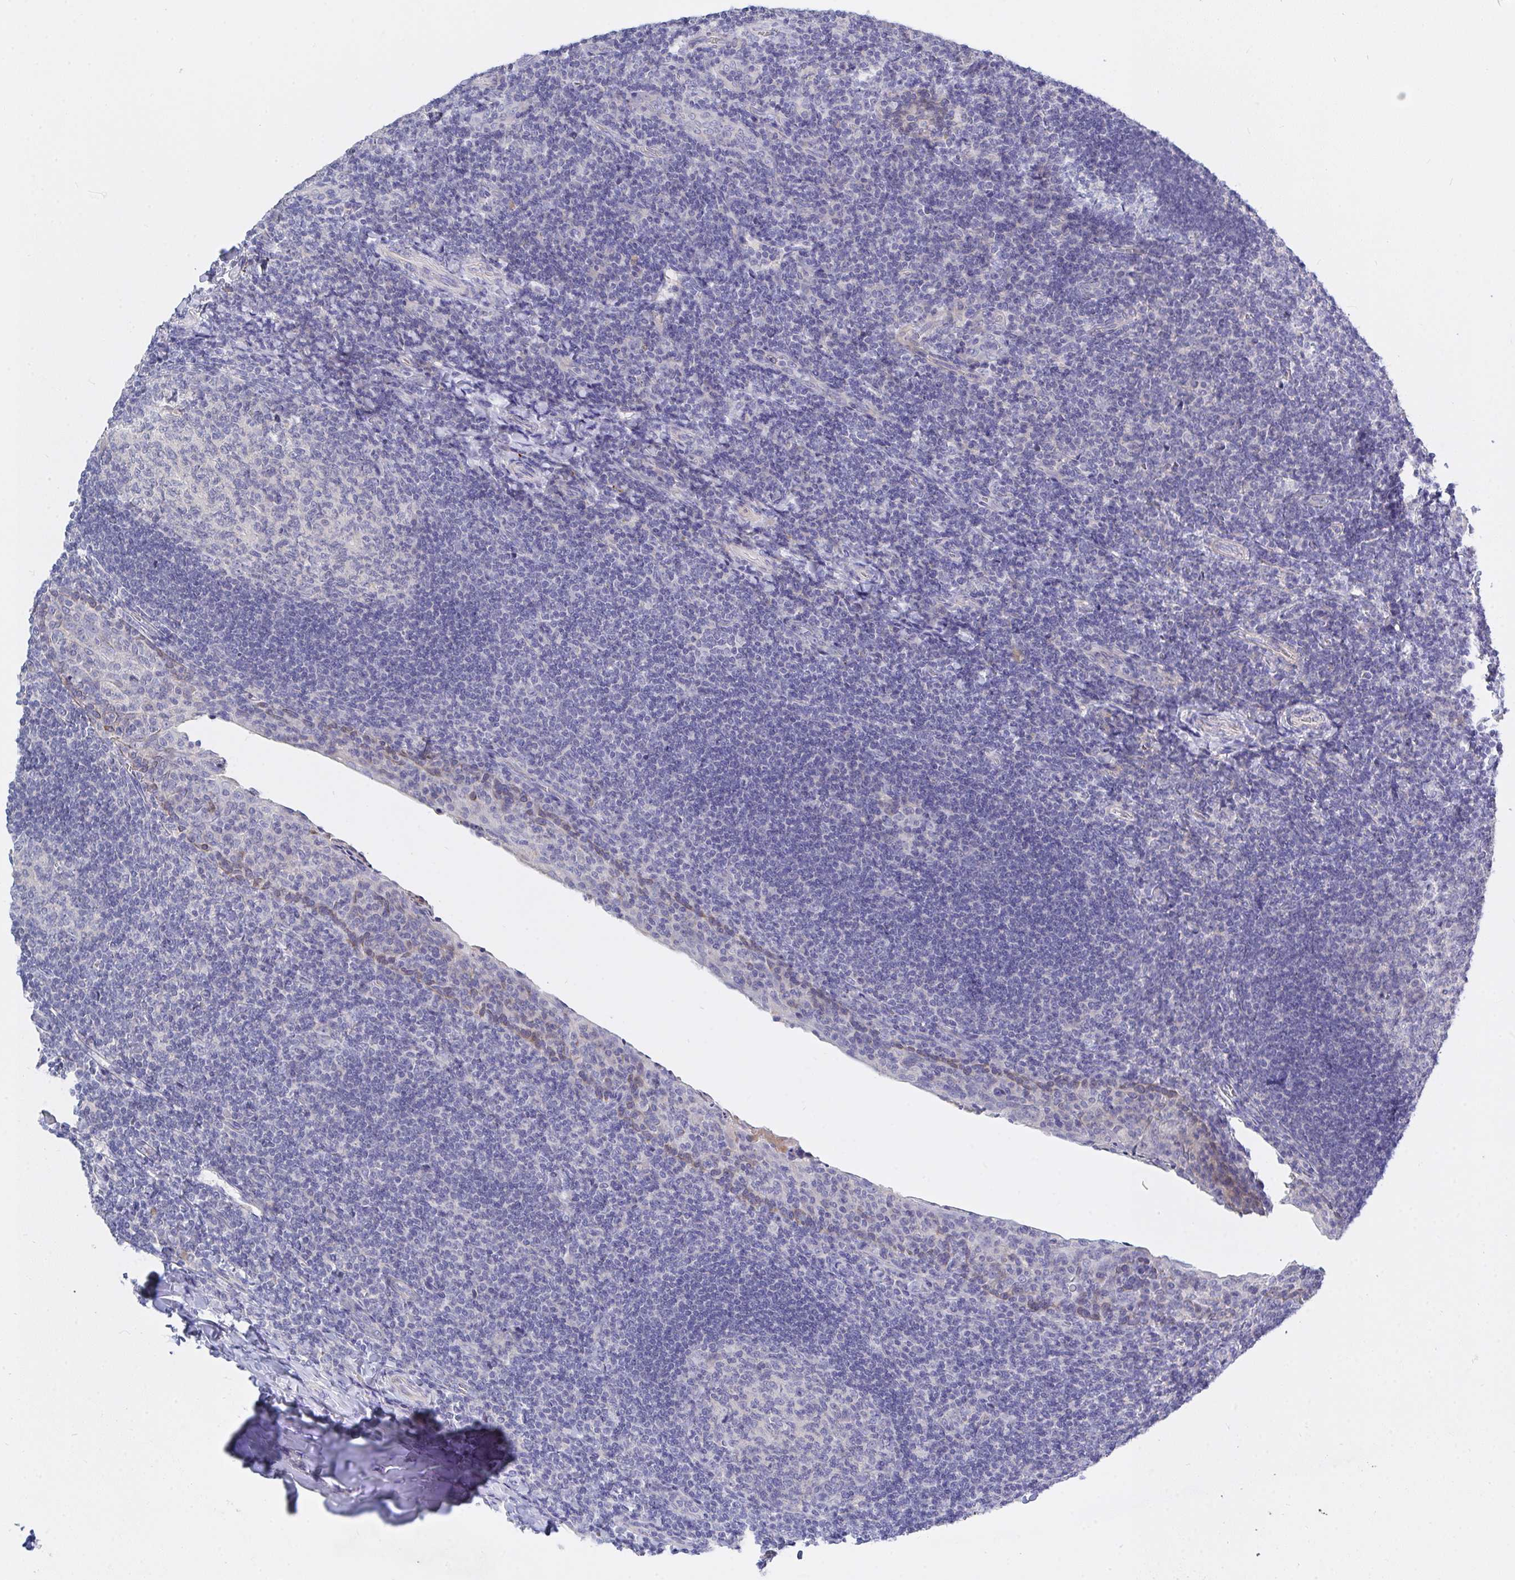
{"staining": {"intensity": "negative", "quantity": "none", "location": "none"}, "tissue": "tonsil", "cell_type": "Germinal center cells", "image_type": "normal", "snomed": [{"axis": "morphology", "description": "Normal tissue, NOS"}, {"axis": "topography", "description": "Tonsil"}], "caption": "Germinal center cells are negative for protein expression in benign human tonsil. Brightfield microscopy of immunohistochemistry stained with DAB (3,3'-diaminobenzidine) (brown) and hematoxylin (blue), captured at high magnification.", "gene": "ZNF561", "patient": {"sex": "male", "age": 17}}